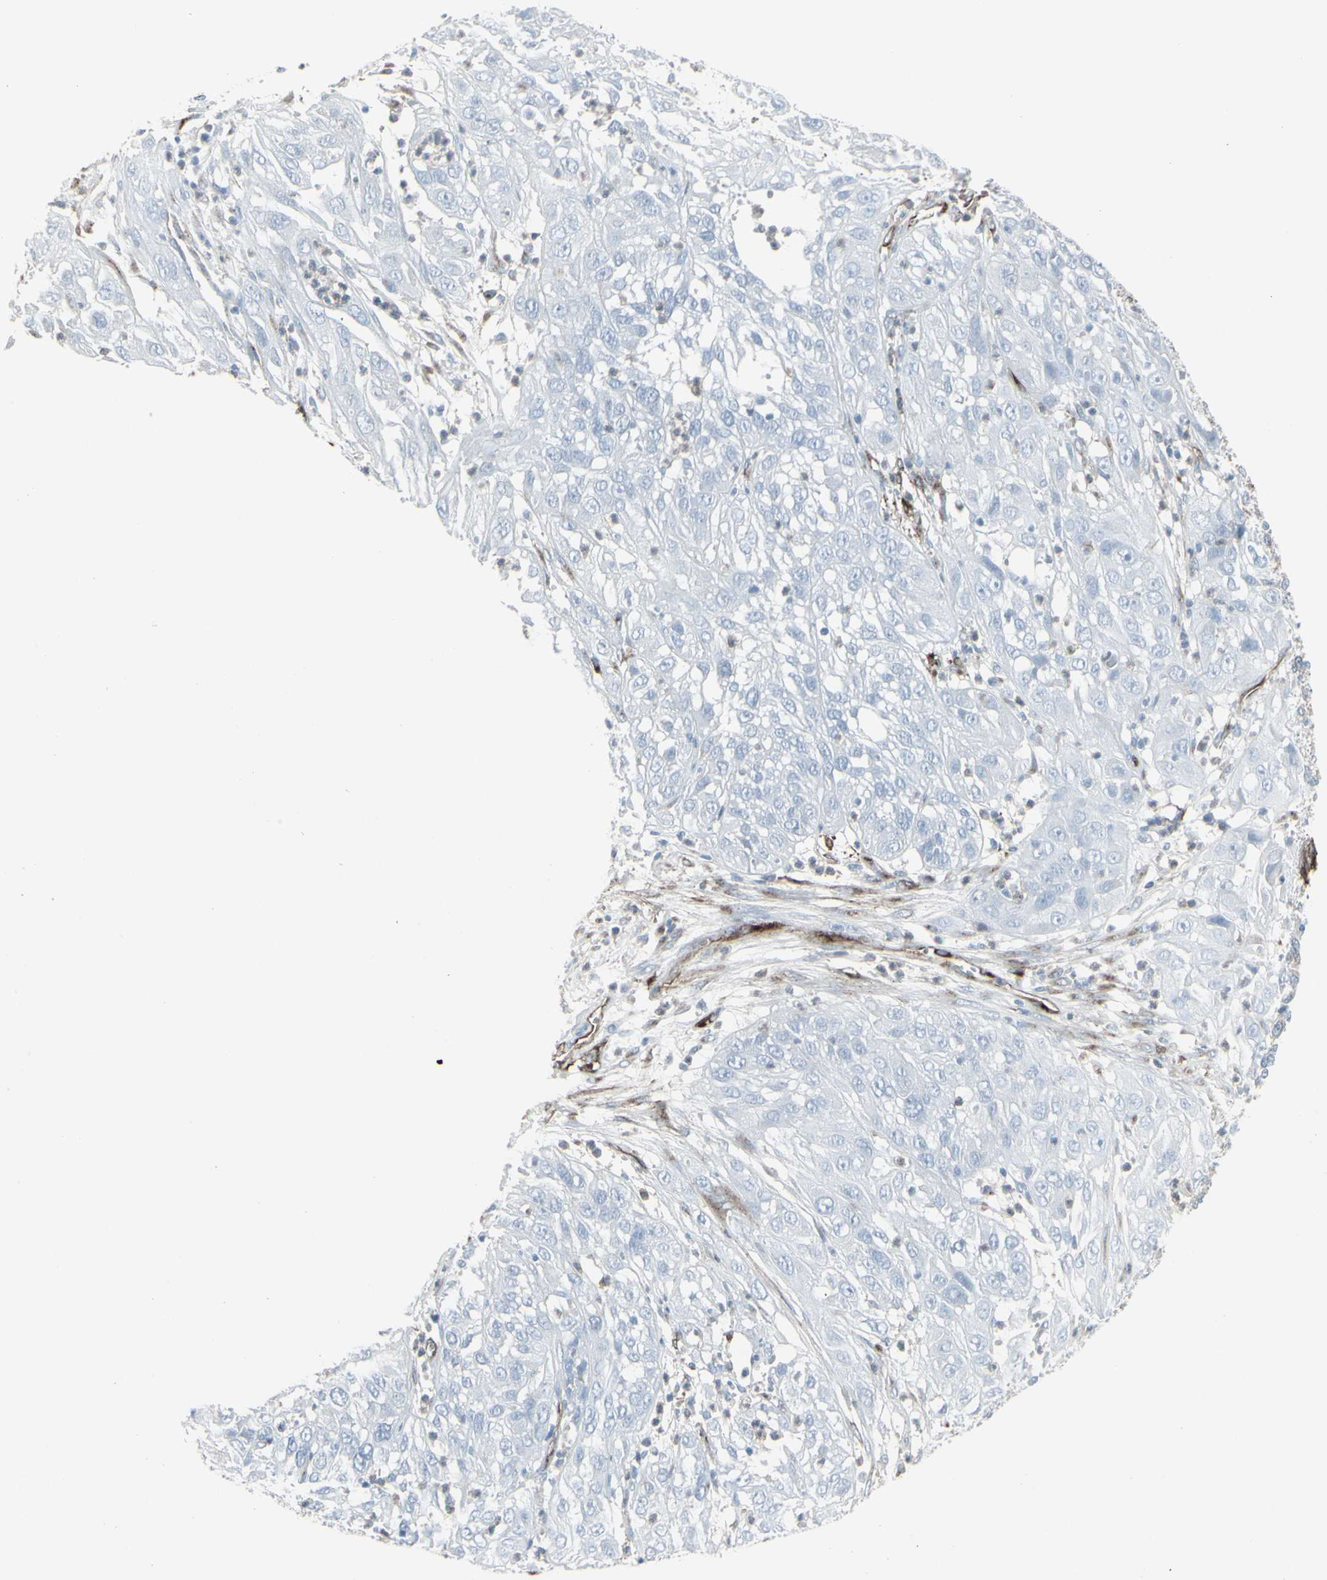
{"staining": {"intensity": "negative", "quantity": "none", "location": "none"}, "tissue": "cervical cancer", "cell_type": "Tumor cells", "image_type": "cancer", "snomed": [{"axis": "morphology", "description": "Squamous cell carcinoma, NOS"}, {"axis": "topography", "description": "Cervix"}], "caption": "A micrograph of human cervical cancer is negative for staining in tumor cells.", "gene": "GJA1", "patient": {"sex": "female", "age": 32}}